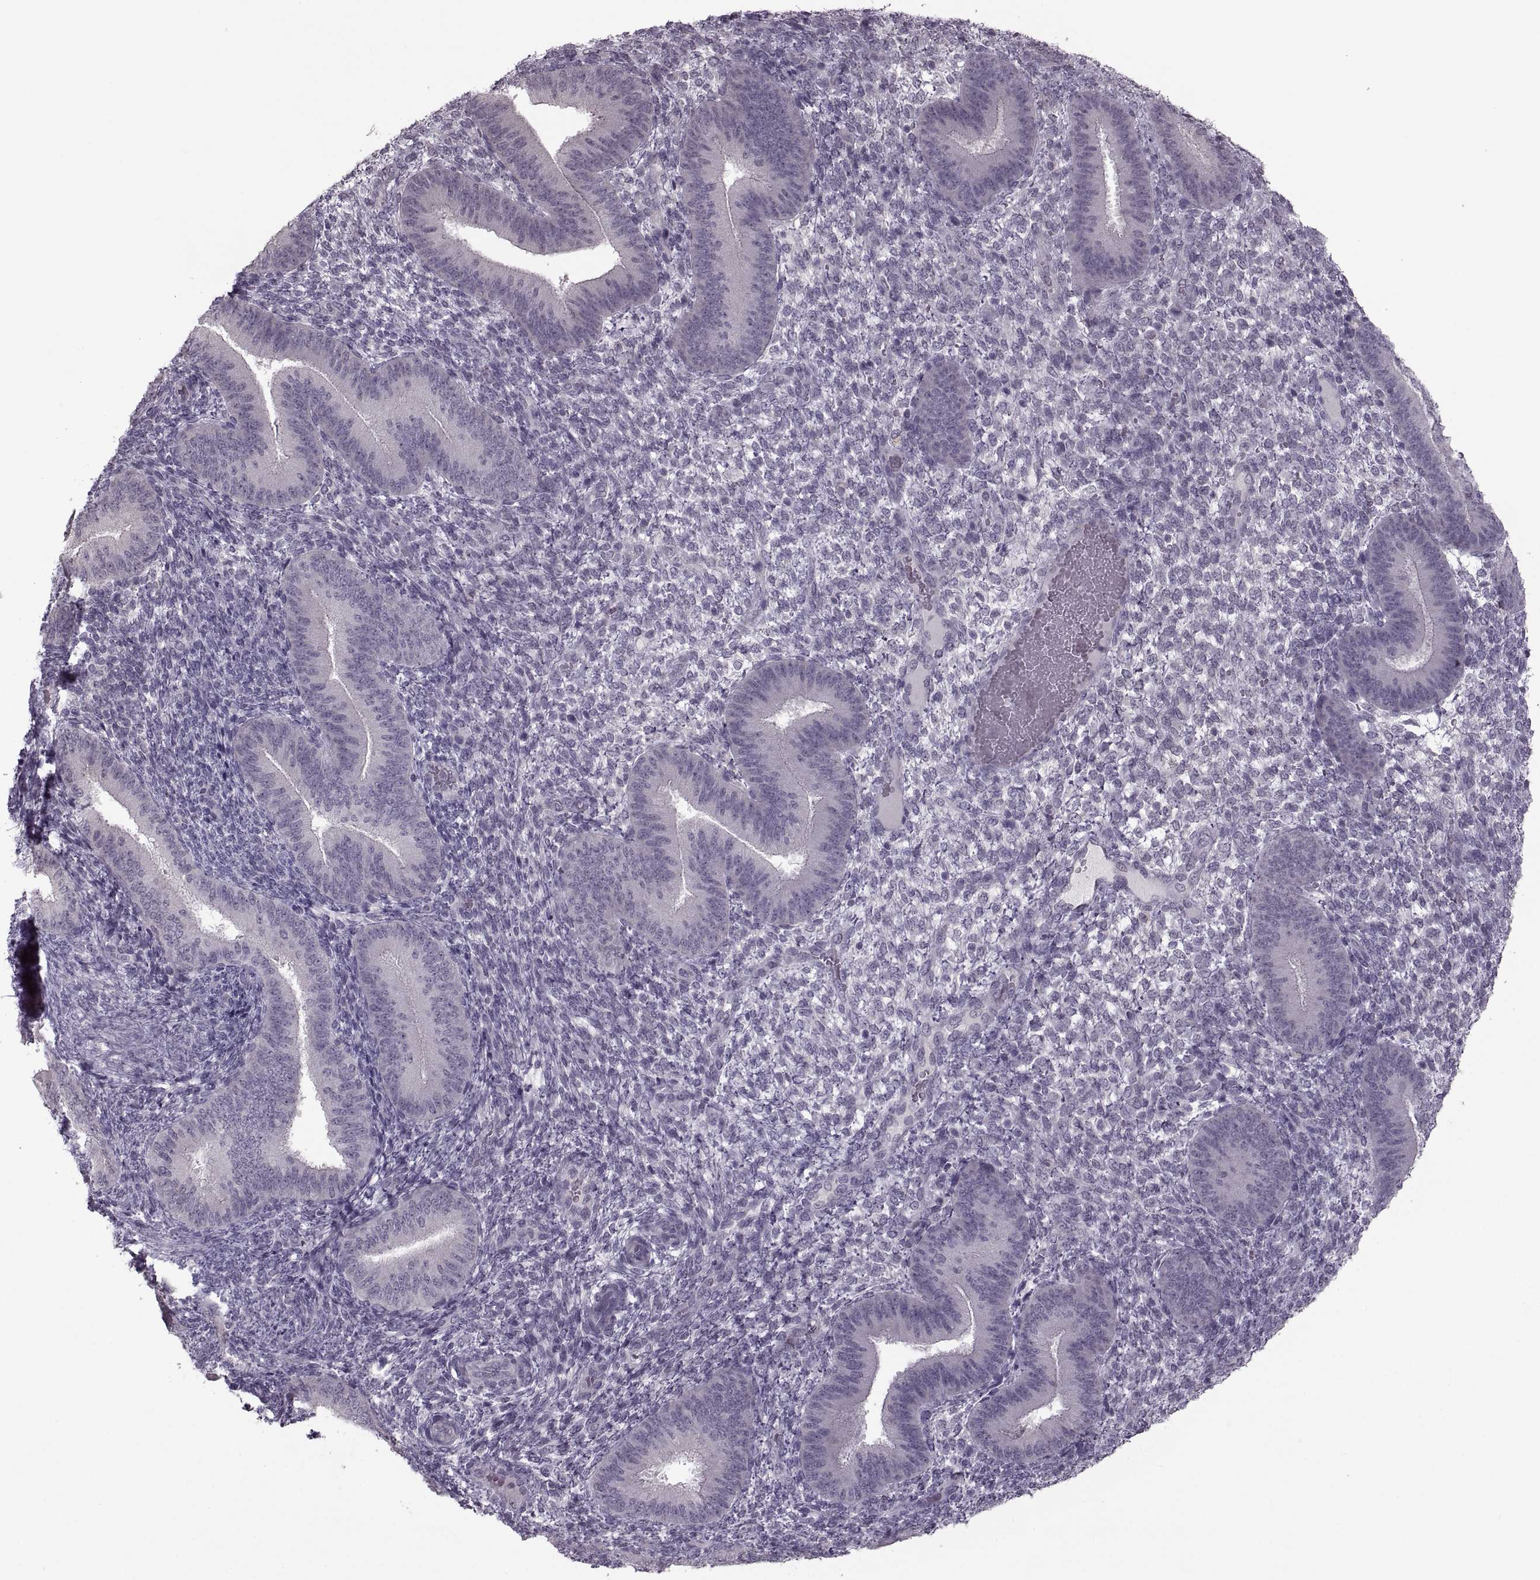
{"staining": {"intensity": "negative", "quantity": "none", "location": "none"}, "tissue": "endometrium", "cell_type": "Cells in endometrial stroma", "image_type": "normal", "snomed": [{"axis": "morphology", "description": "Normal tissue, NOS"}, {"axis": "topography", "description": "Endometrium"}], "caption": "An immunohistochemistry photomicrograph of normal endometrium is shown. There is no staining in cells in endometrial stroma of endometrium.", "gene": "MGAT4D", "patient": {"sex": "female", "age": 39}}